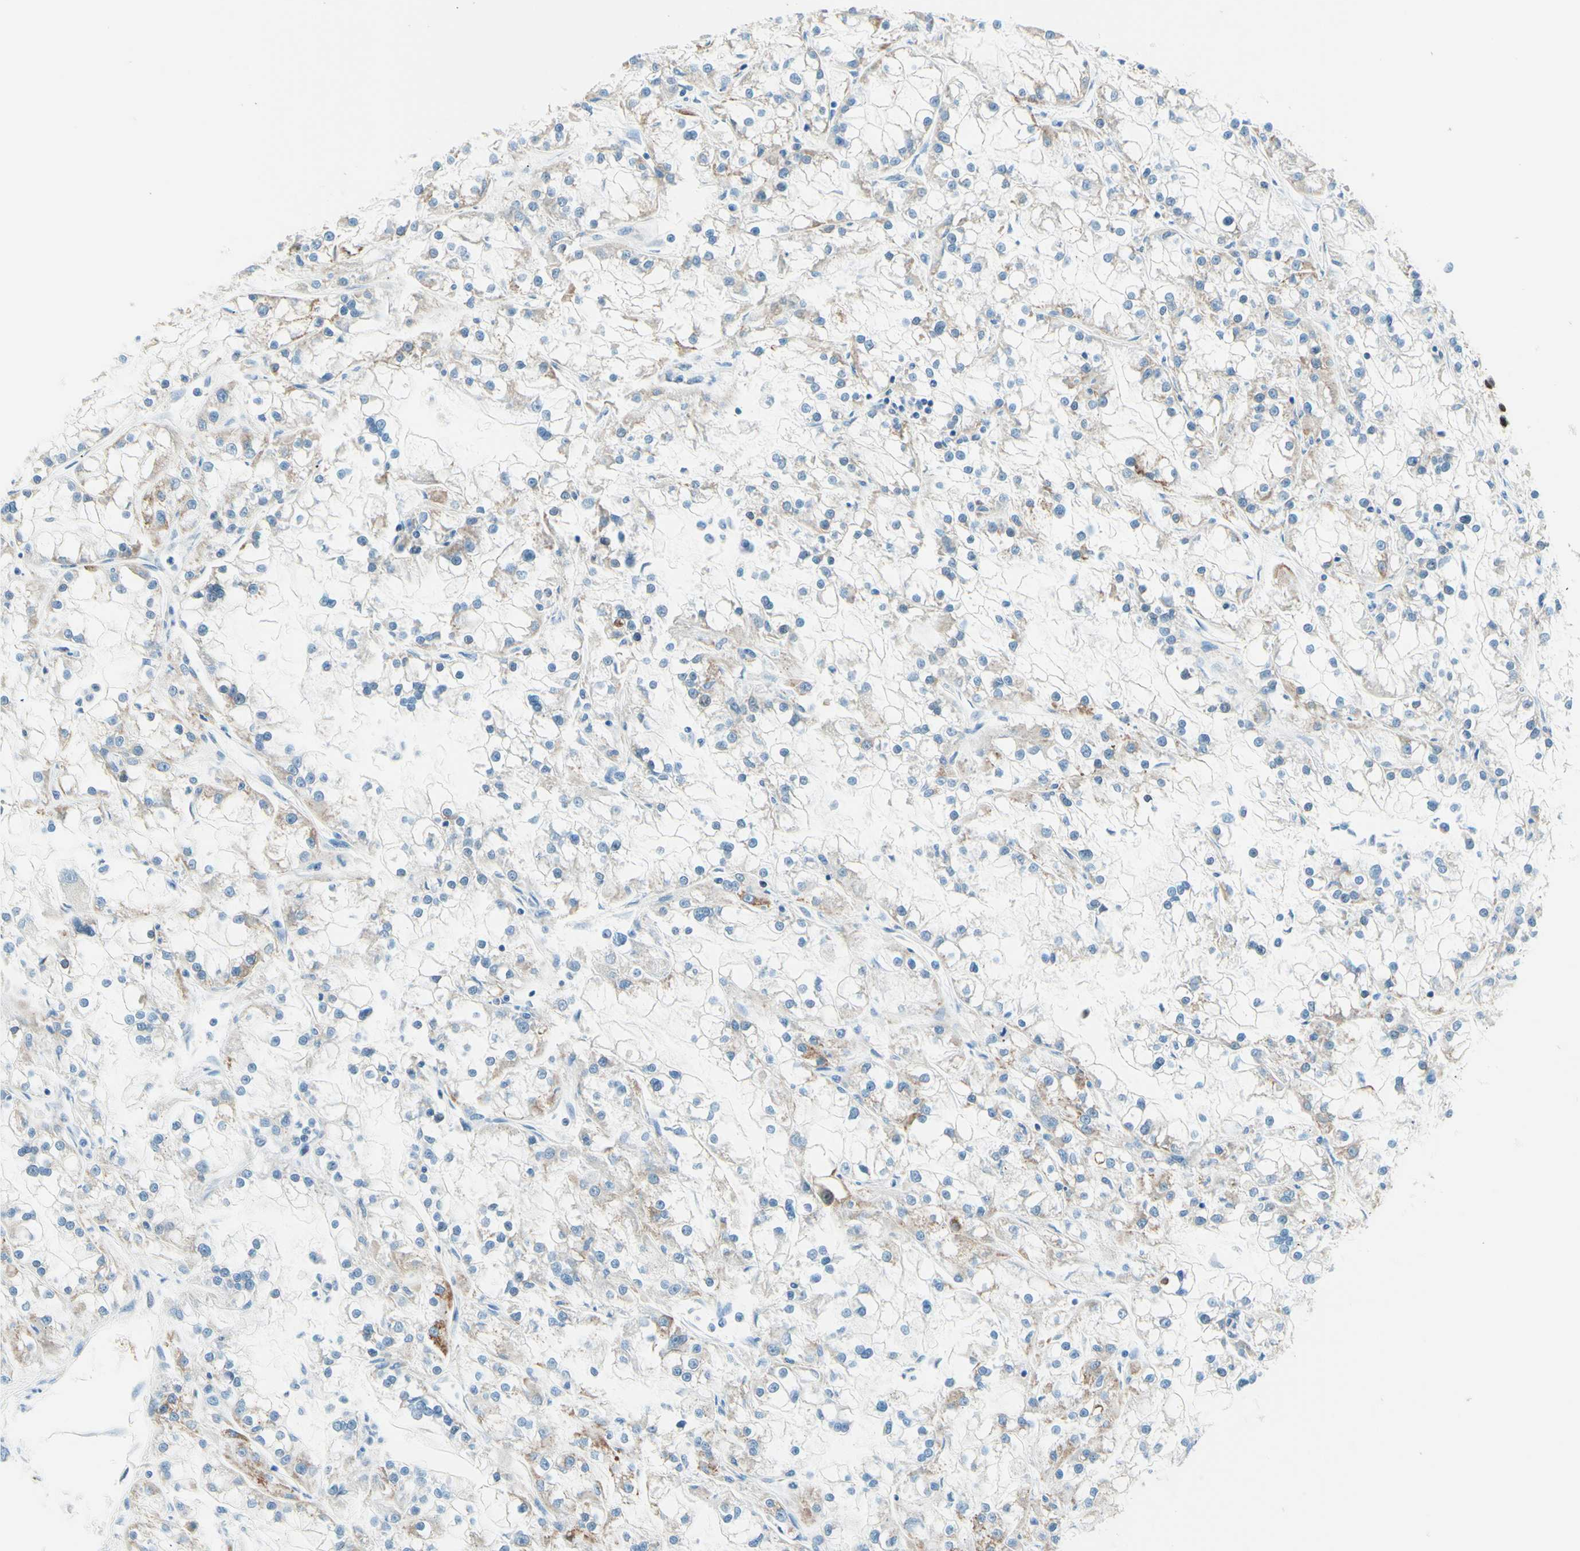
{"staining": {"intensity": "weak", "quantity": "25%-75%", "location": "cytoplasmic/membranous"}, "tissue": "renal cancer", "cell_type": "Tumor cells", "image_type": "cancer", "snomed": [{"axis": "morphology", "description": "Adenocarcinoma, NOS"}, {"axis": "topography", "description": "Kidney"}], "caption": "High-power microscopy captured an immunohistochemistry photomicrograph of adenocarcinoma (renal), revealing weak cytoplasmic/membranous expression in about 25%-75% of tumor cells. The staining is performed using DAB brown chromogen to label protein expression. The nuclei are counter-stained blue using hematoxylin.", "gene": "CBX7", "patient": {"sex": "female", "age": 52}}